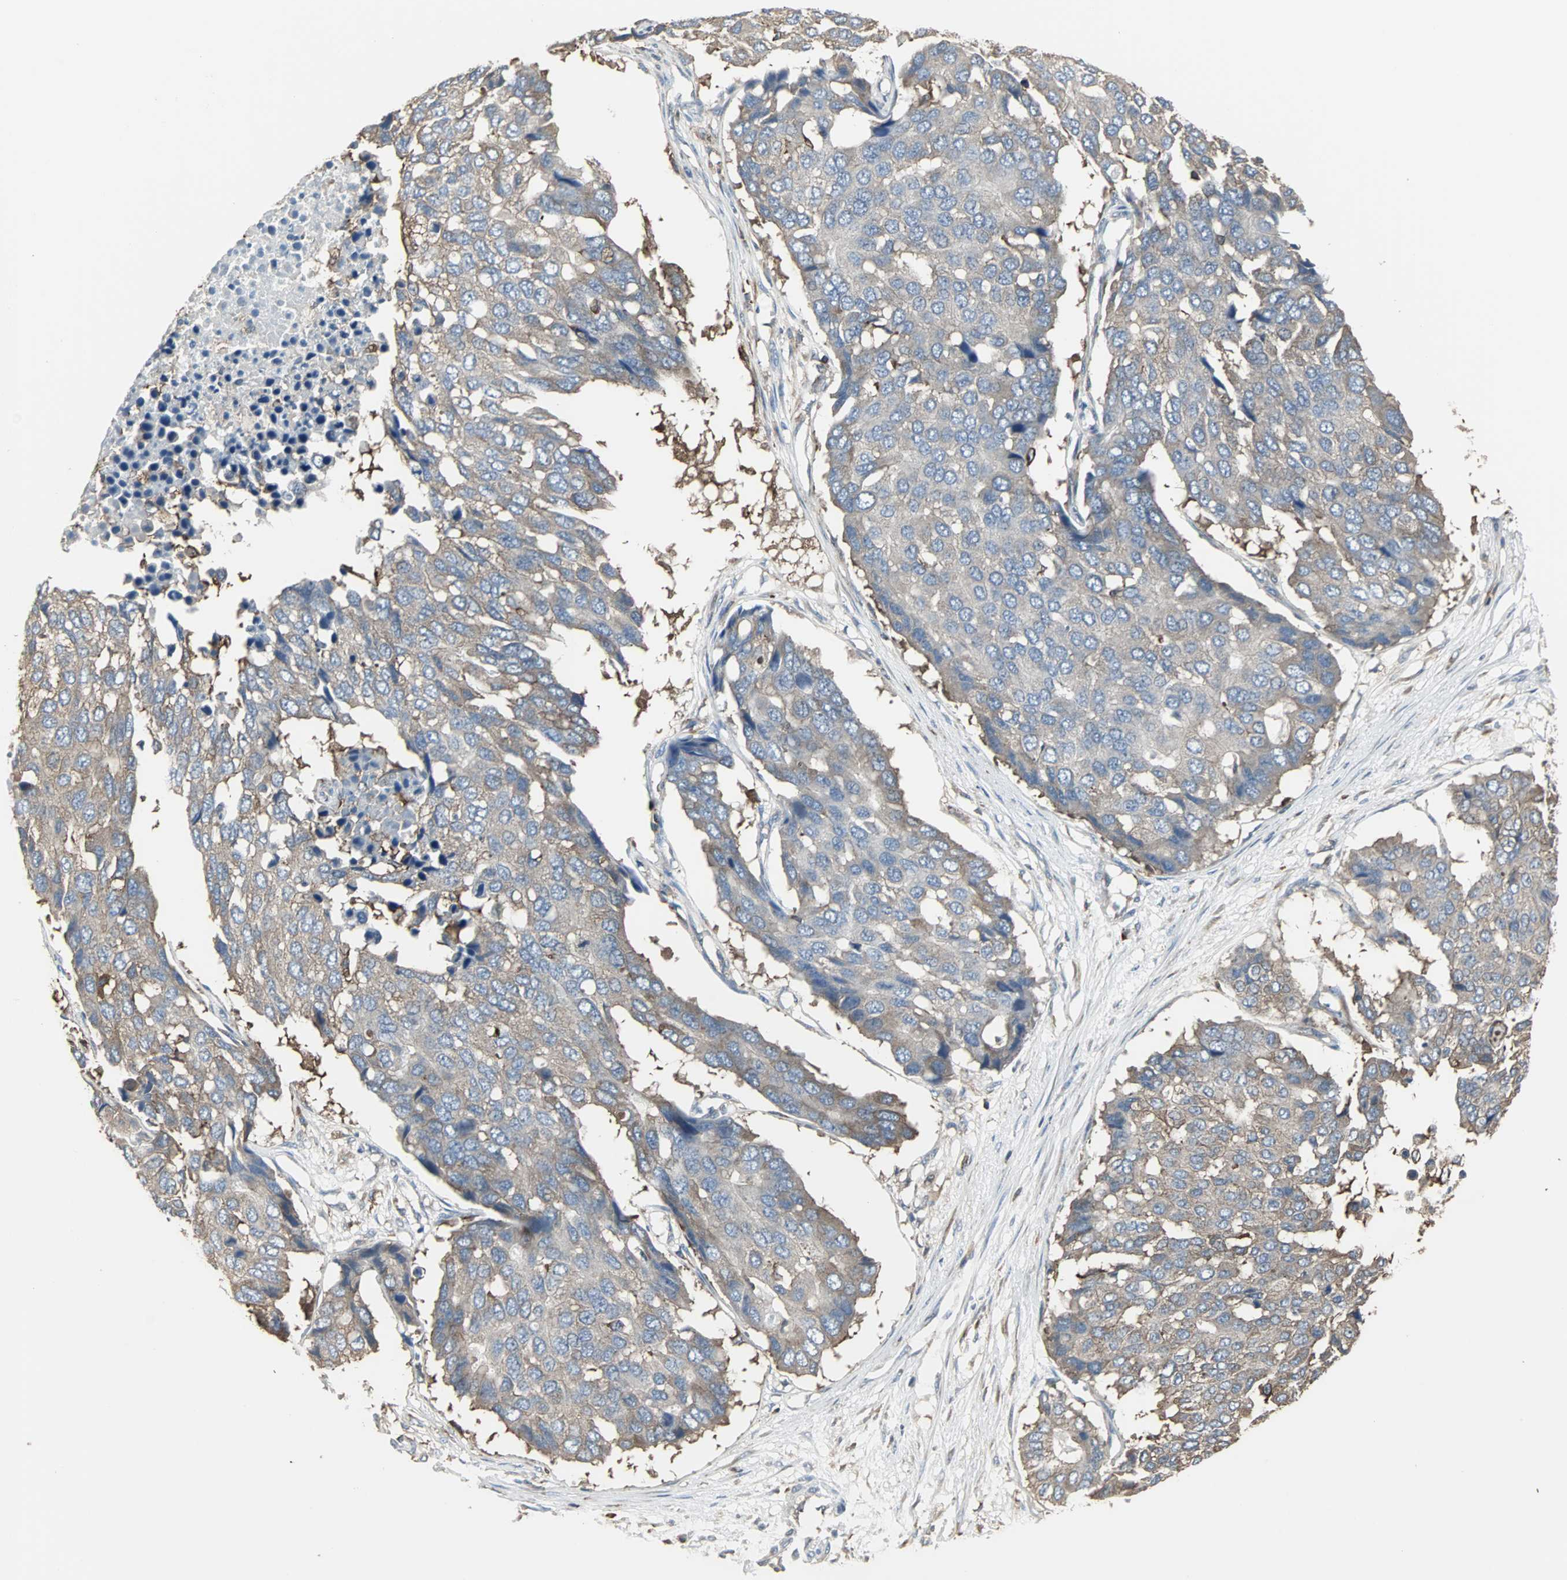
{"staining": {"intensity": "moderate", "quantity": "25%-75%", "location": "cytoplasmic/membranous"}, "tissue": "pancreatic cancer", "cell_type": "Tumor cells", "image_type": "cancer", "snomed": [{"axis": "morphology", "description": "Adenocarcinoma, NOS"}, {"axis": "topography", "description": "Pancreas"}], "caption": "Protein analysis of adenocarcinoma (pancreatic) tissue shows moderate cytoplasmic/membranous expression in approximately 25%-75% of tumor cells.", "gene": "LRRFIP1", "patient": {"sex": "male", "age": 50}}